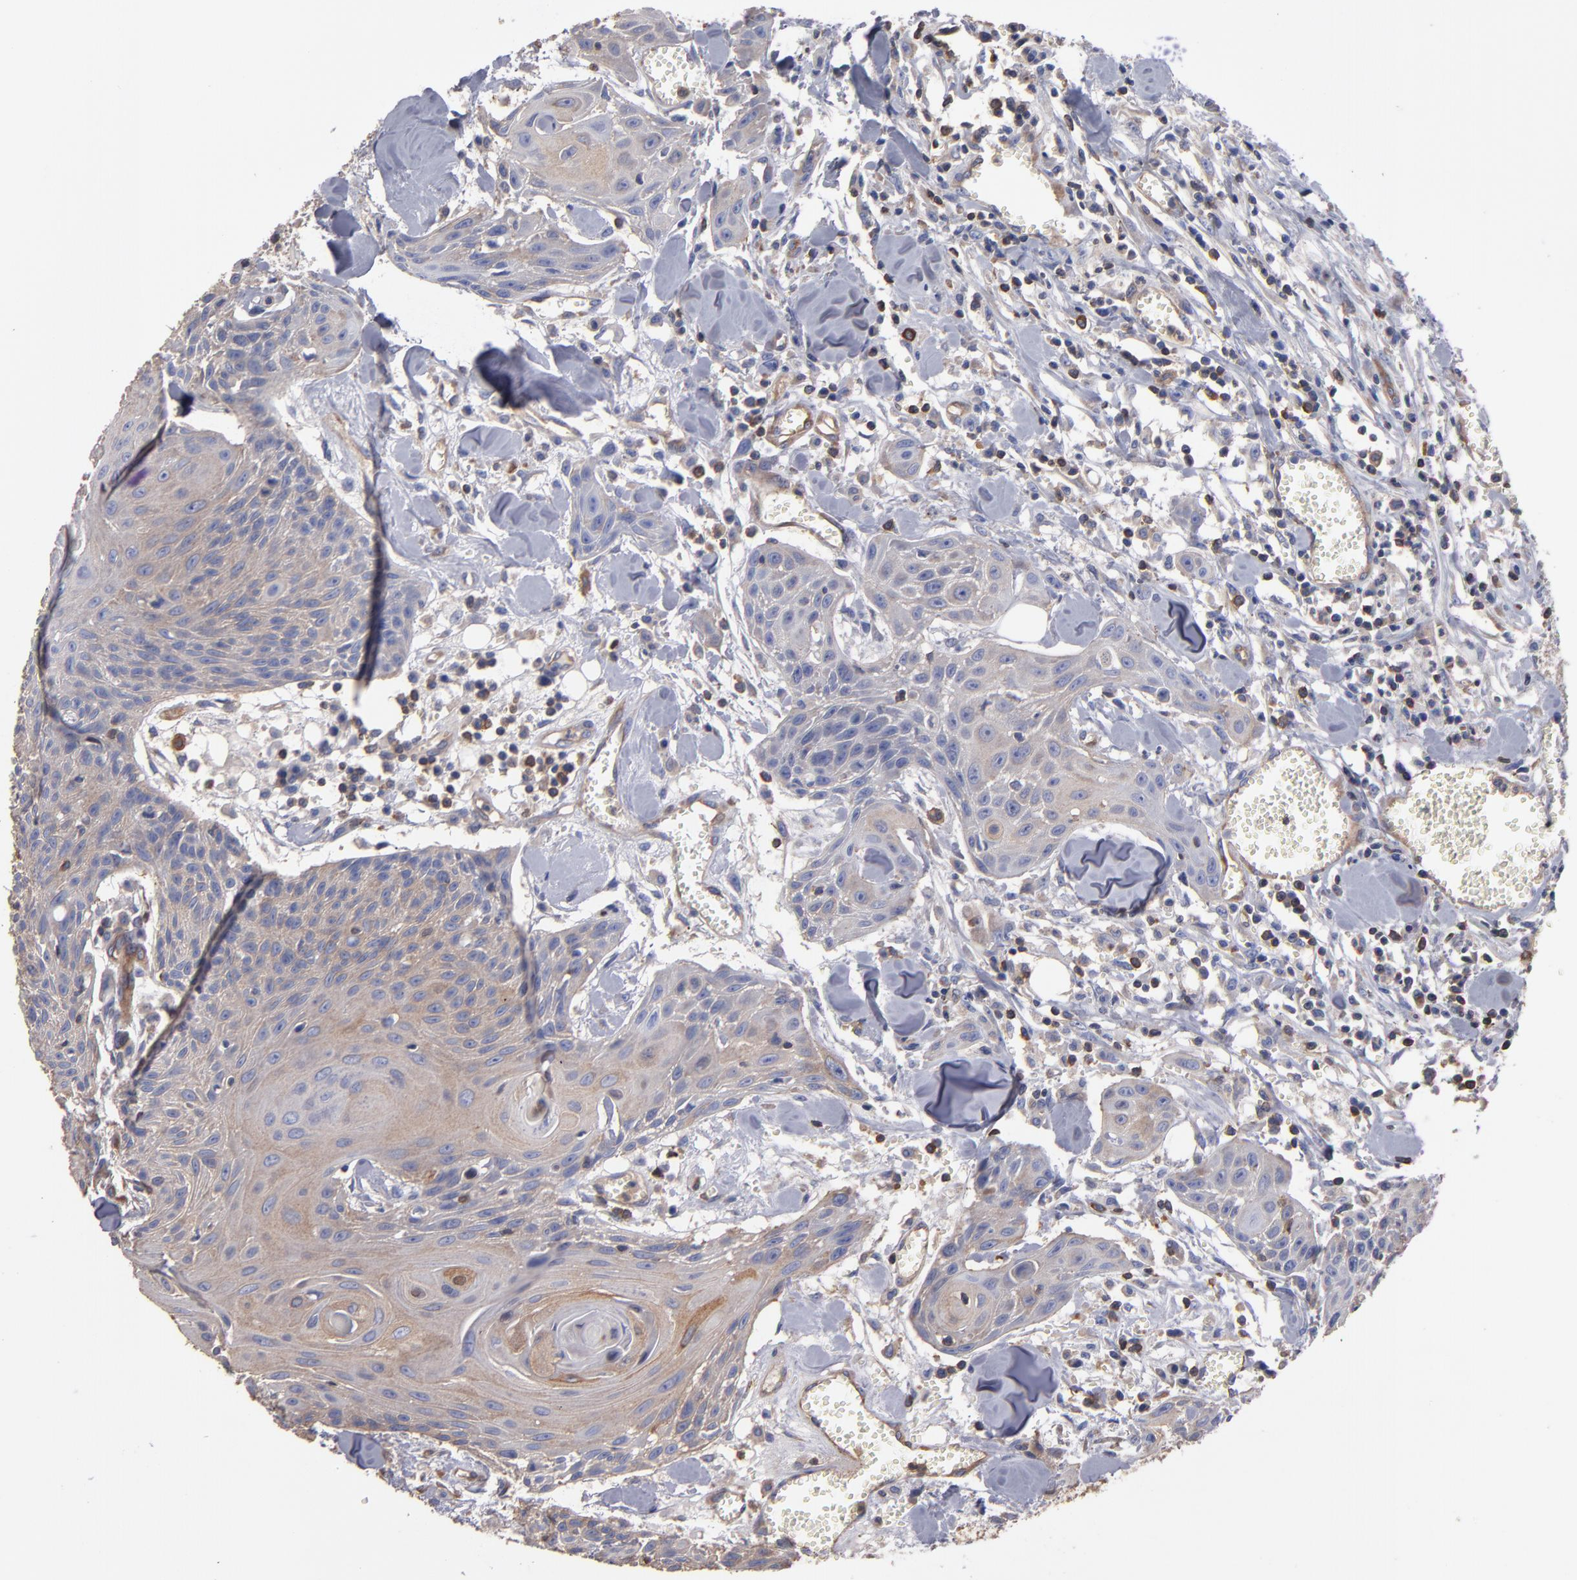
{"staining": {"intensity": "weak", "quantity": "25%-75%", "location": "cytoplasmic/membranous"}, "tissue": "head and neck cancer", "cell_type": "Tumor cells", "image_type": "cancer", "snomed": [{"axis": "morphology", "description": "Squamous cell carcinoma, NOS"}, {"axis": "morphology", "description": "Squamous cell carcinoma, metastatic, NOS"}, {"axis": "topography", "description": "Lymph node"}, {"axis": "topography", "description": "Salivary gland"}, {"axis": "topography", "description": "Head-Neck"}], "caption": "Human head and neck squamous cell carcinoma stained with a brown dye displays weak cytoplasmic/membranous positive expression in approximately 25%-75% of tumor cells.", "gene": "ESYT2", "patient": {"sex": "female", "age": 74}}